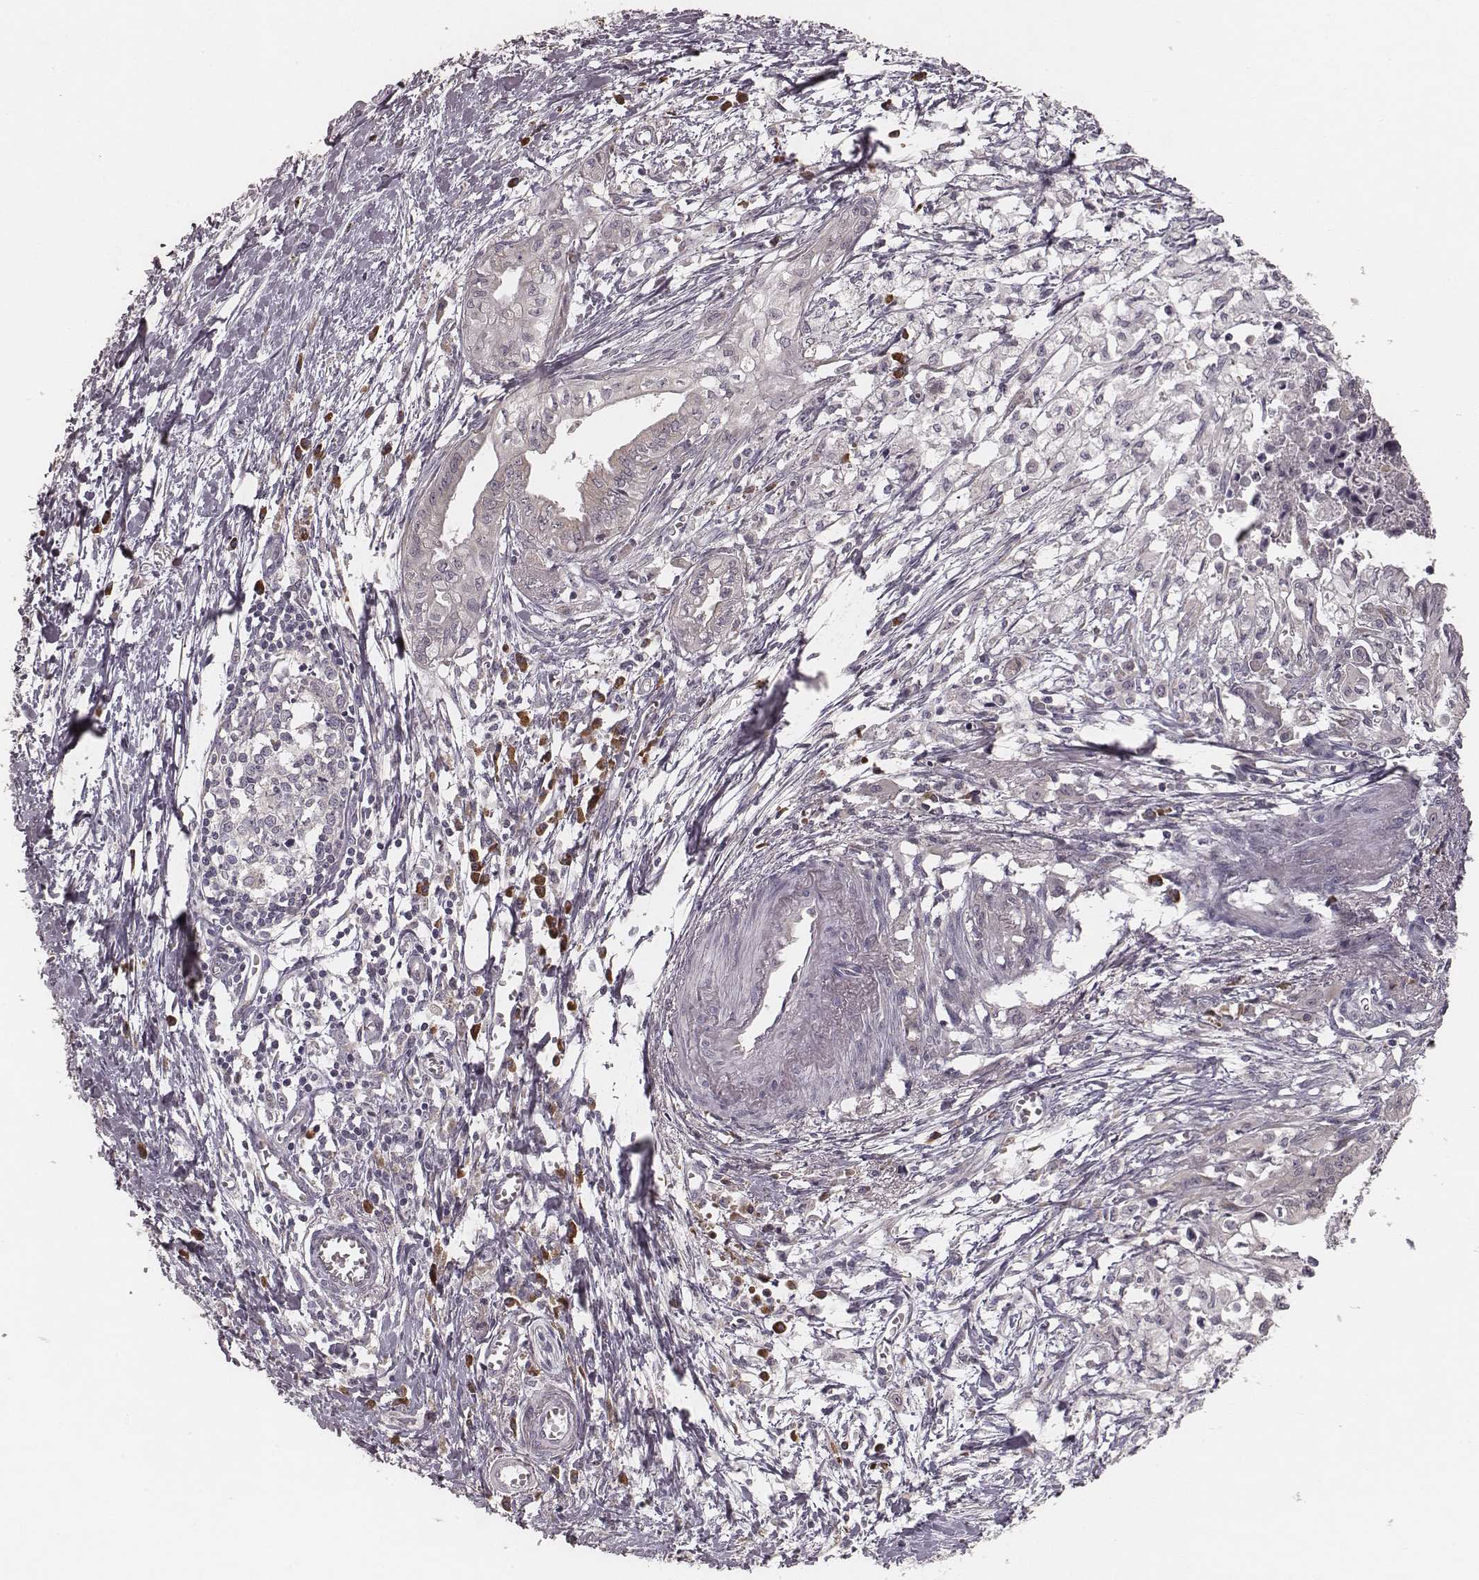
{"staining": {"intensity": "weak", "quantity": "<25%", "location": "cytoplasmic/membranous"}, "tissue": "pancreatic cancer", "cell_type": "Tumor cells", "image_type": "cancer", "snomed": [{"axis": "morphology", "description": "Adenocarcinoma, NOS"}, {"axis": "topography", "description": "Pancreas"}], "caption": "A histopathology image of pancreatic adenocarcinoma stained for a protein reveals no brown staining in tumor cells.", "gene": "P2RX5", "patient": {"sex": "female", "age": 61}}